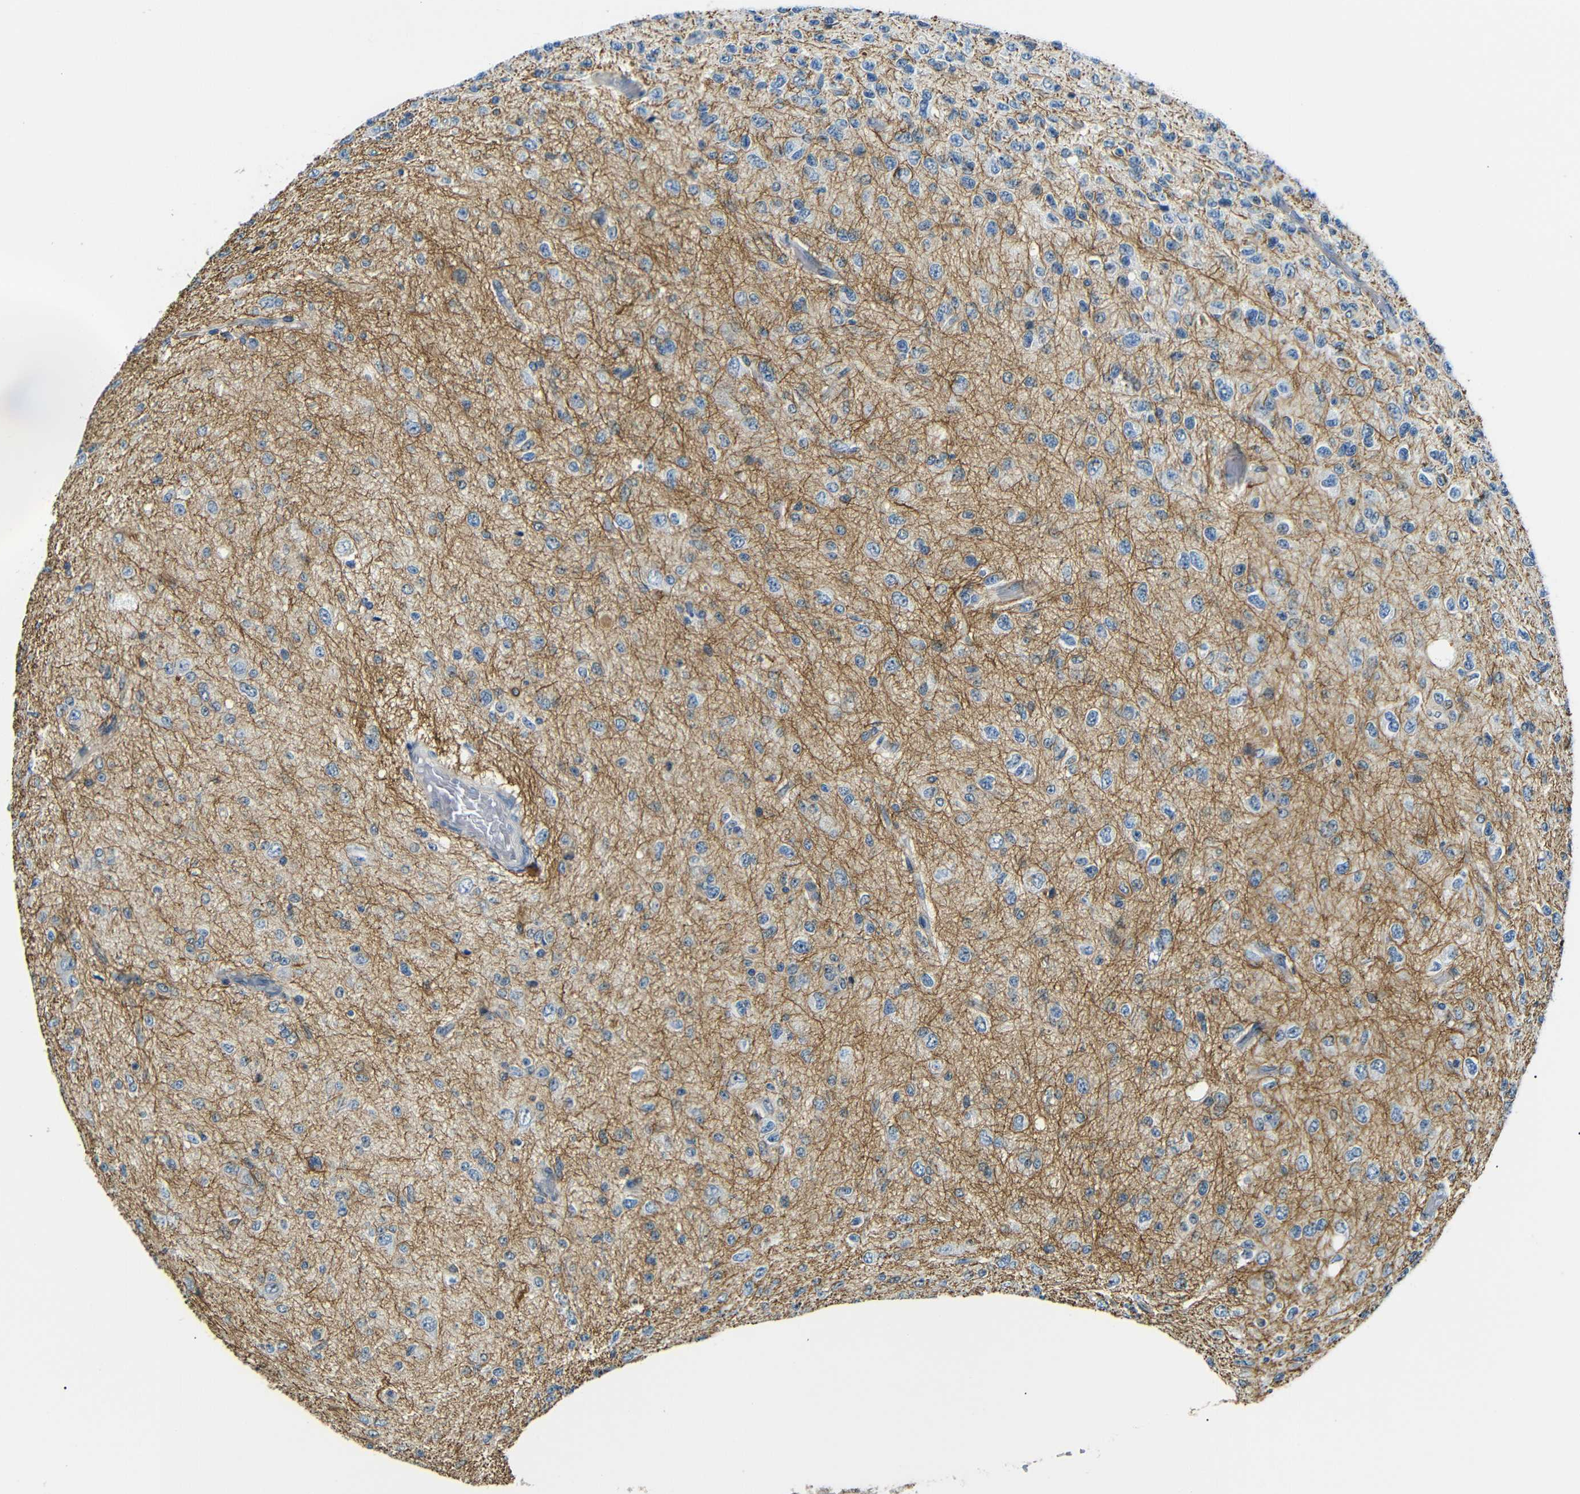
{"staining": {"intensity": "negative", "quantity": "none", "location": "none"}, "tissue": "glioma", "cell_type": "Tumor cells", "image_type": "cancer", "snomed": [{"axis": "morphology", "description": "Glioma, malignant, High grade"}, {"axis": "topography", "description": "pancreas cauda"}], "caption": "Tumor cells are negative for protein expression in human glioma.", "gene": "TAFA1", "patient": {"sex": "male", "age": 60}}